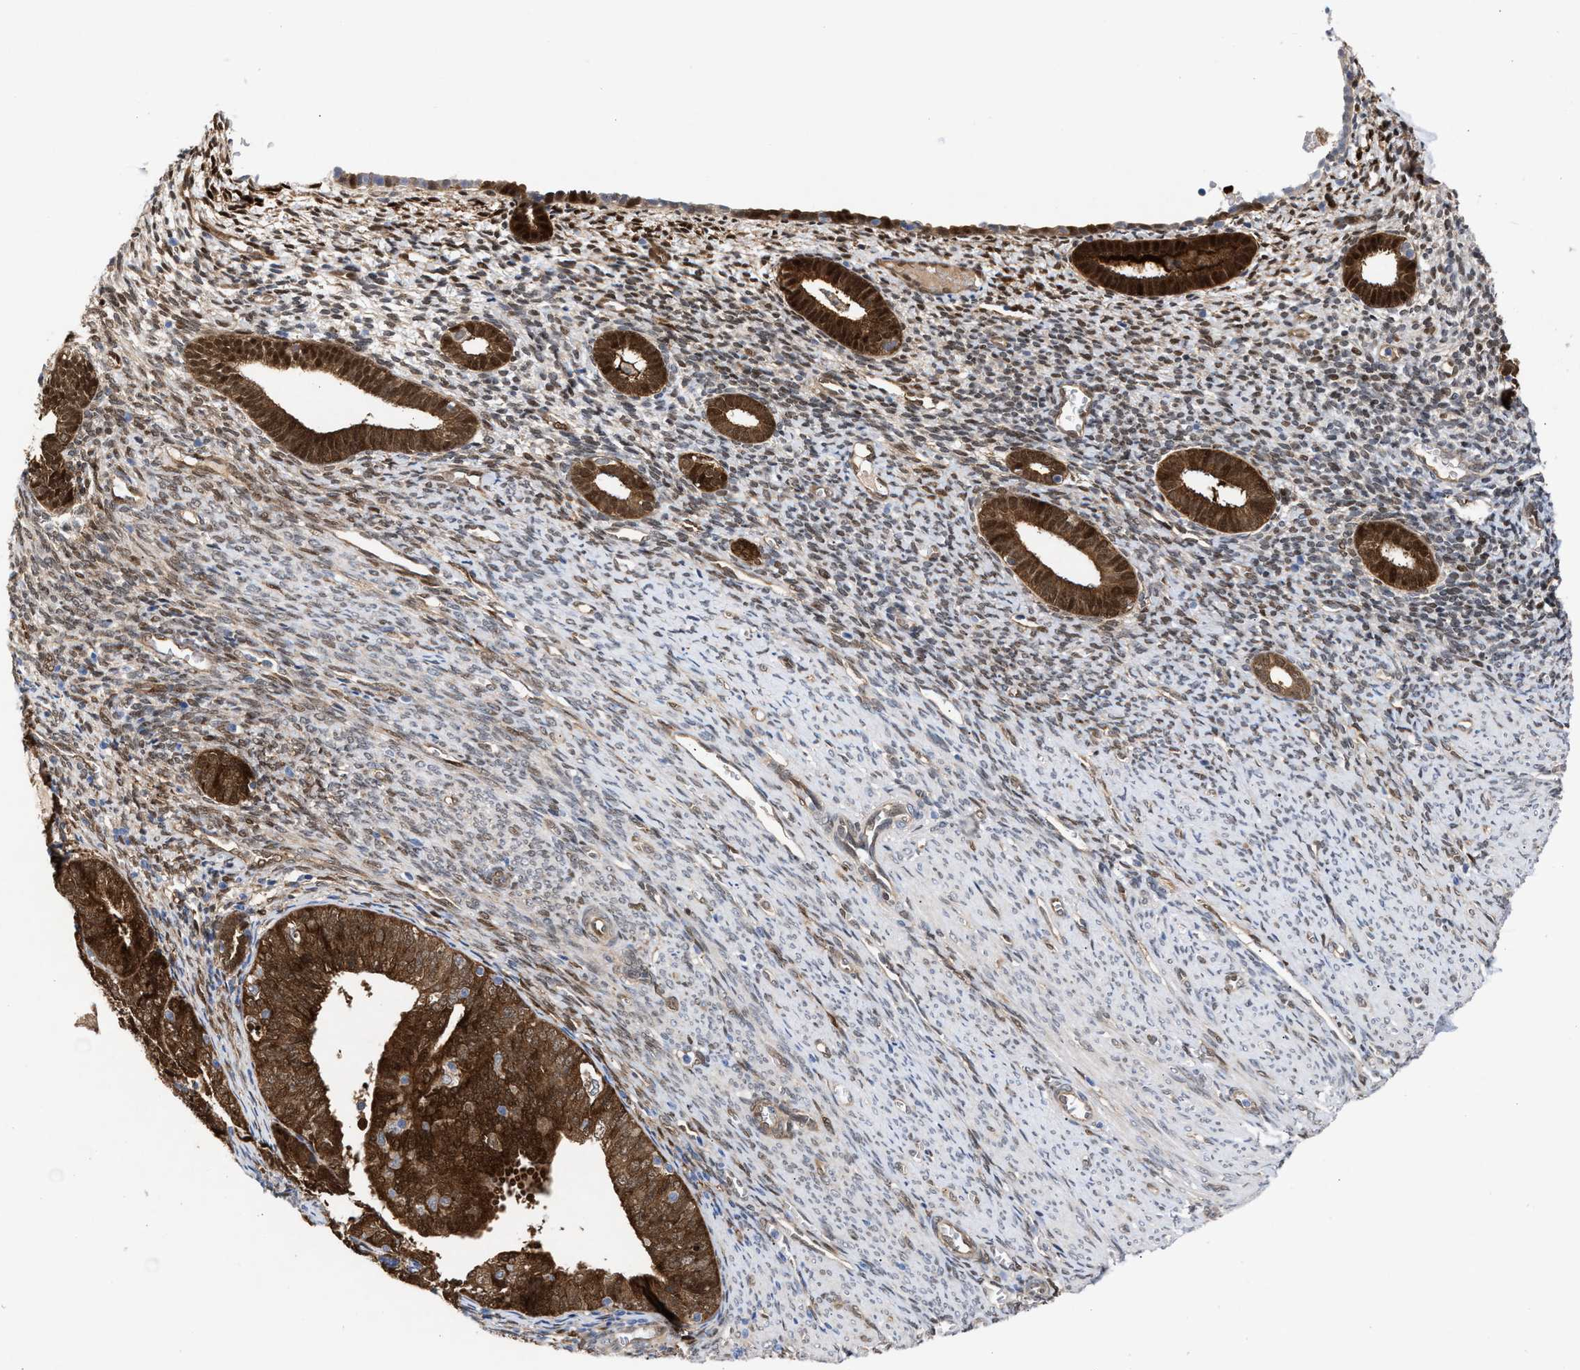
{"staining": {"intensity": "weak", "quantity": "25%-75%", "location": "nuclear"}, "tissue": "endometrium", "cell_type": "Cells in endometrial stroma", "image_type": "normal", "snomed": [{"axis": "morphology", "description": "Normal tissue, NOS"}, {"axis": "morphology", "description": "Adenocarcinoma, NOS"}, {"axis": "topography", "description": "Endometrium"}], "caption": "A photomicrograph of human endometrium stained for a protein displays weak nuclear brown staining in cells in endometrial stroma. (IHC, brightfield microscopy, high magnification).", "gene": "TP53I3", "patient": {"sex": "female", "age": 57}}